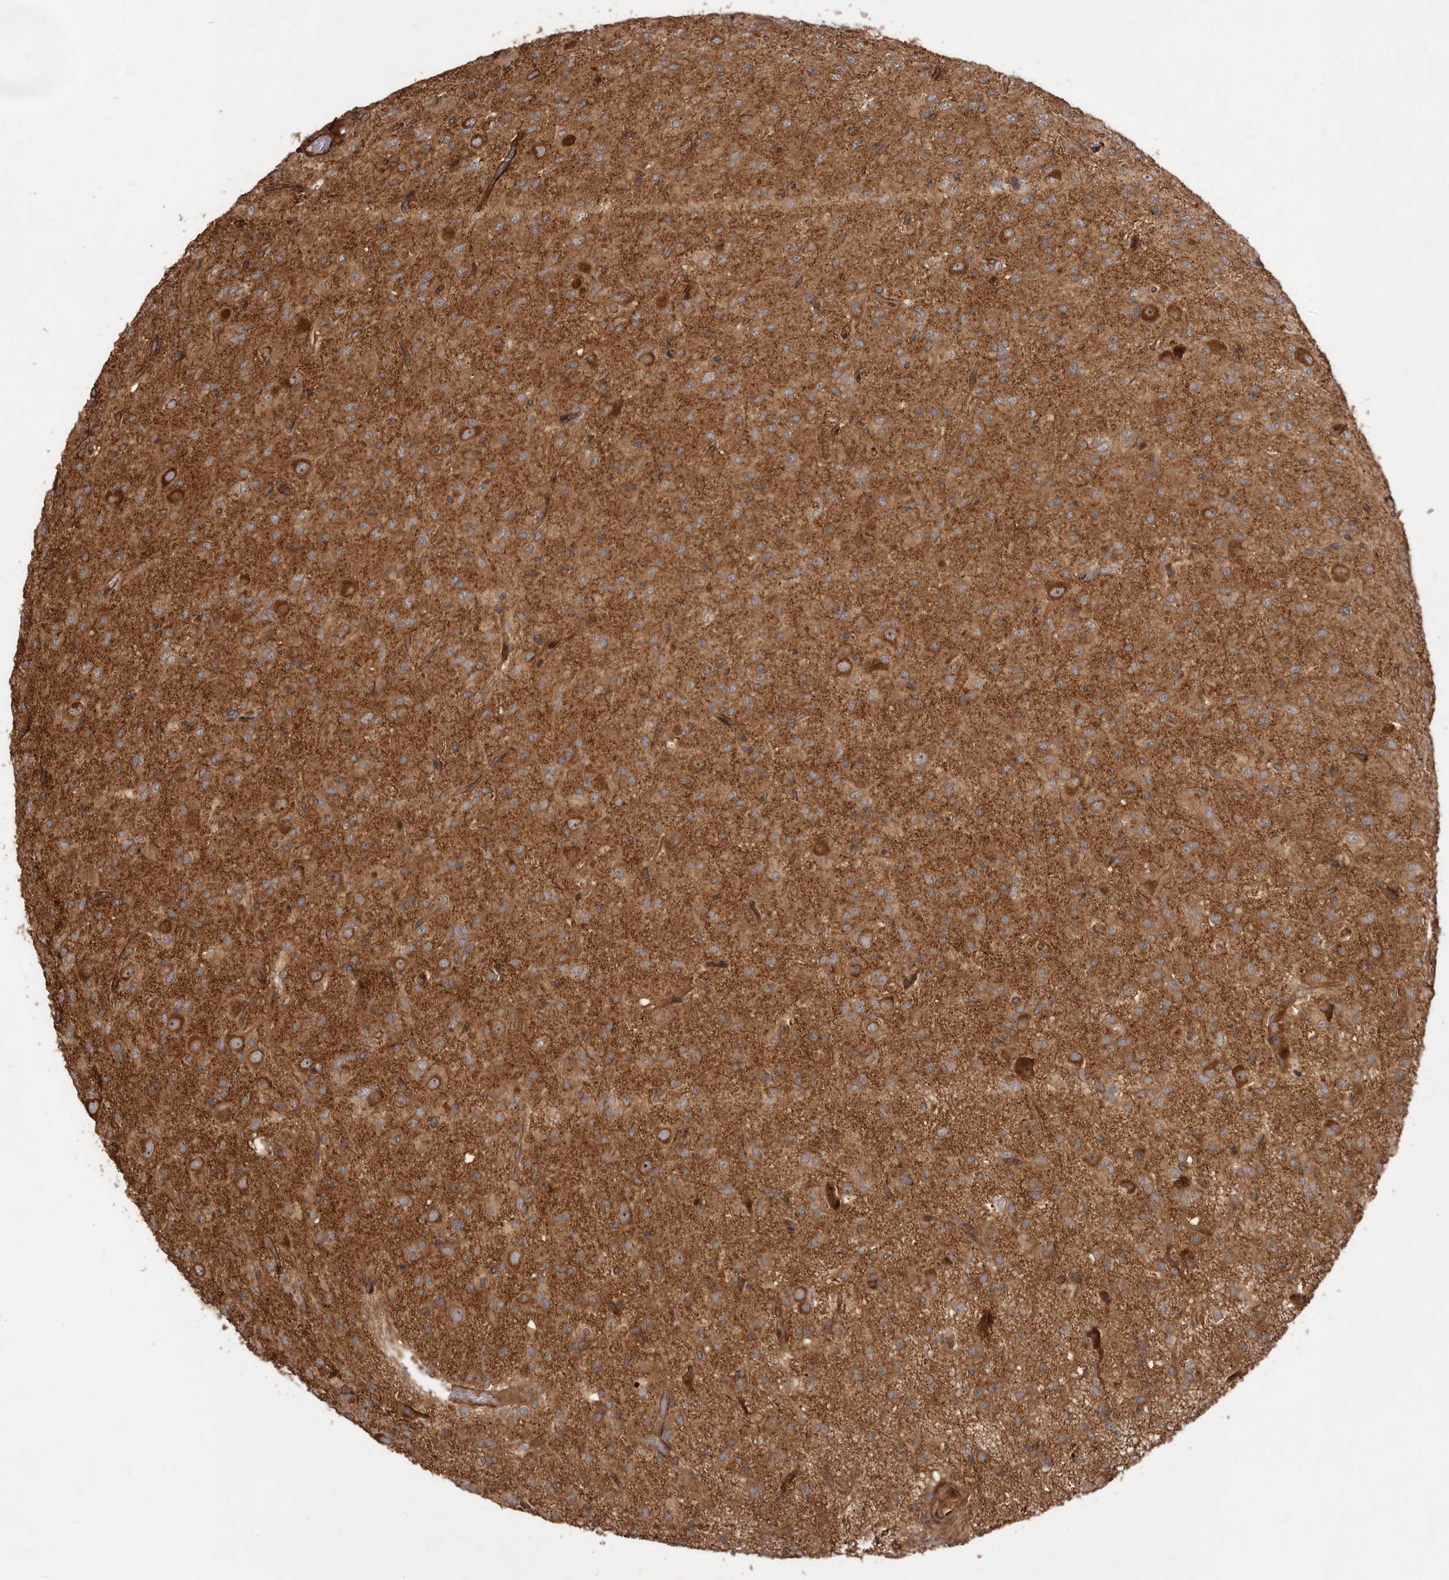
{"staining": {"intensity": "weak", "quantity": ">75%", "location": "cytoplasmic/membranous"}, "tissue": "glioma", "cell_type": "Tumor cells", "image_type": "cancer", "snomed": [{"axis": "morphology", "description": "Glioma, malignant, High grade"}, {"axis": "topography", "description": "Brain"}], "caption": "High-magnification brightfield microscopy of glioma stained with DAB (brown) and counterstained with hematoxylin (blue). tumor cells exhibit weak cytoplasmic/membranous expression is present in about>75% of cells. (Stains: DAB in brown, nuclei in blue, Microscopy: brightfield microscopy at high magnification).", "gene": "STK36", "patient": {"sex": "female", "age": 59}}